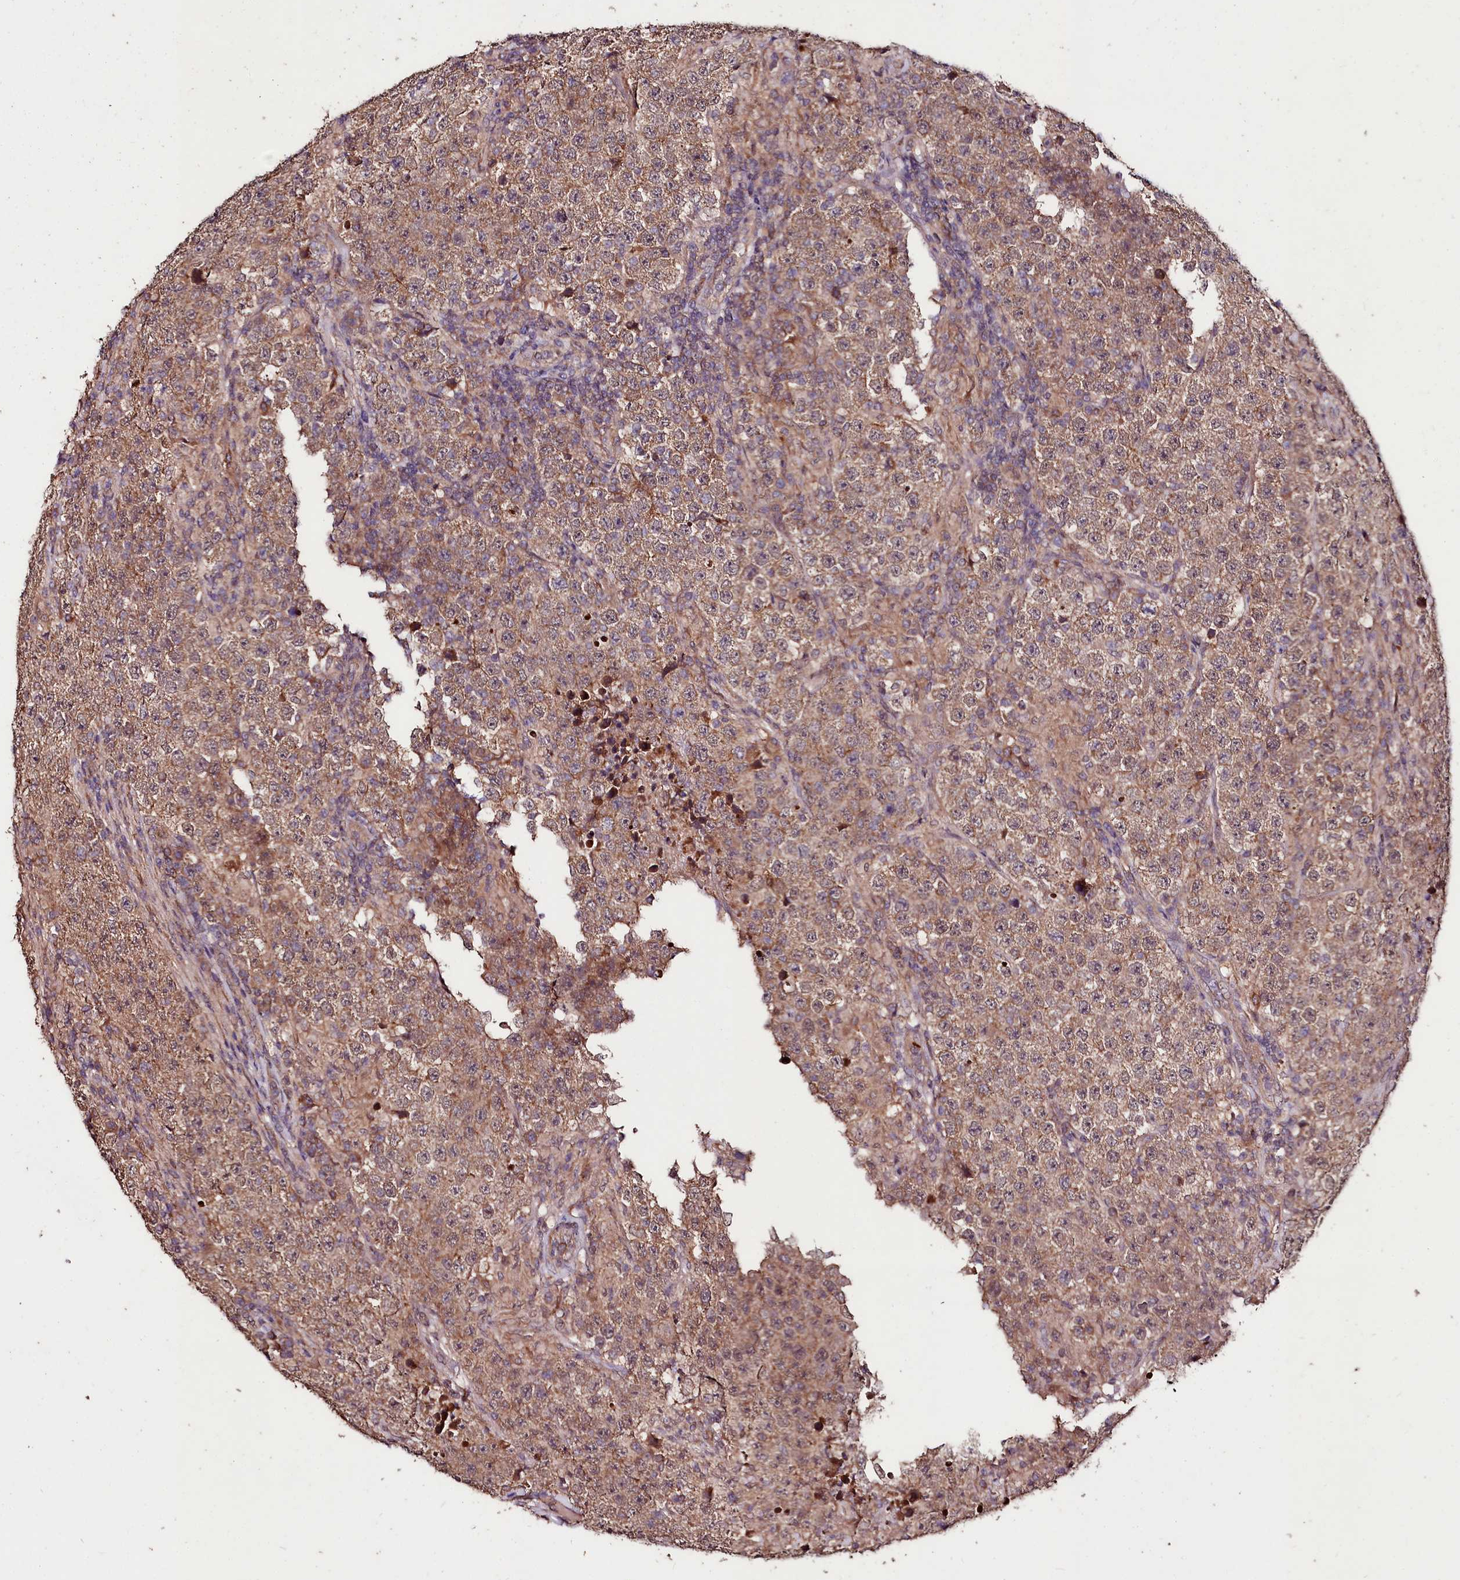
{"staining": {"intensity": "moderate", "quantity": ">75%", "location": "cytoplasmic/membranous"}, "tissue": "testis cancer", "cell_type": "Tumor cells", "image_type": "cancer", "snomed": [{"axis": "morphology", "description": "Normal tissue, NOS"}, {"axis": "morphology", "description": "Urothelial carcinoma, High grade"}, {"axis": "morphology", "description": "Seminoma, NOS"}, {"axis": "morphology", "description": "Carcinoma, Embryonal, NOS"}, {"axis": "topography", "description": "Urinary bladder"}, {"axis": "topography", "description": "Testis"}], "caption": "High-power microscopy captured an immunohistochemistry image of testis cancer, revealing moderate cytoplasmic/membranous staining in about >75% of tumor cells. Using DAB (3,3'-diaminobenzidine) (brown) and hematoxylin (blue) stains, captured at high magnification using brightfield microscopy.", "gene": "KLRB1", "patient": {"sex": "male", "age": 41}}